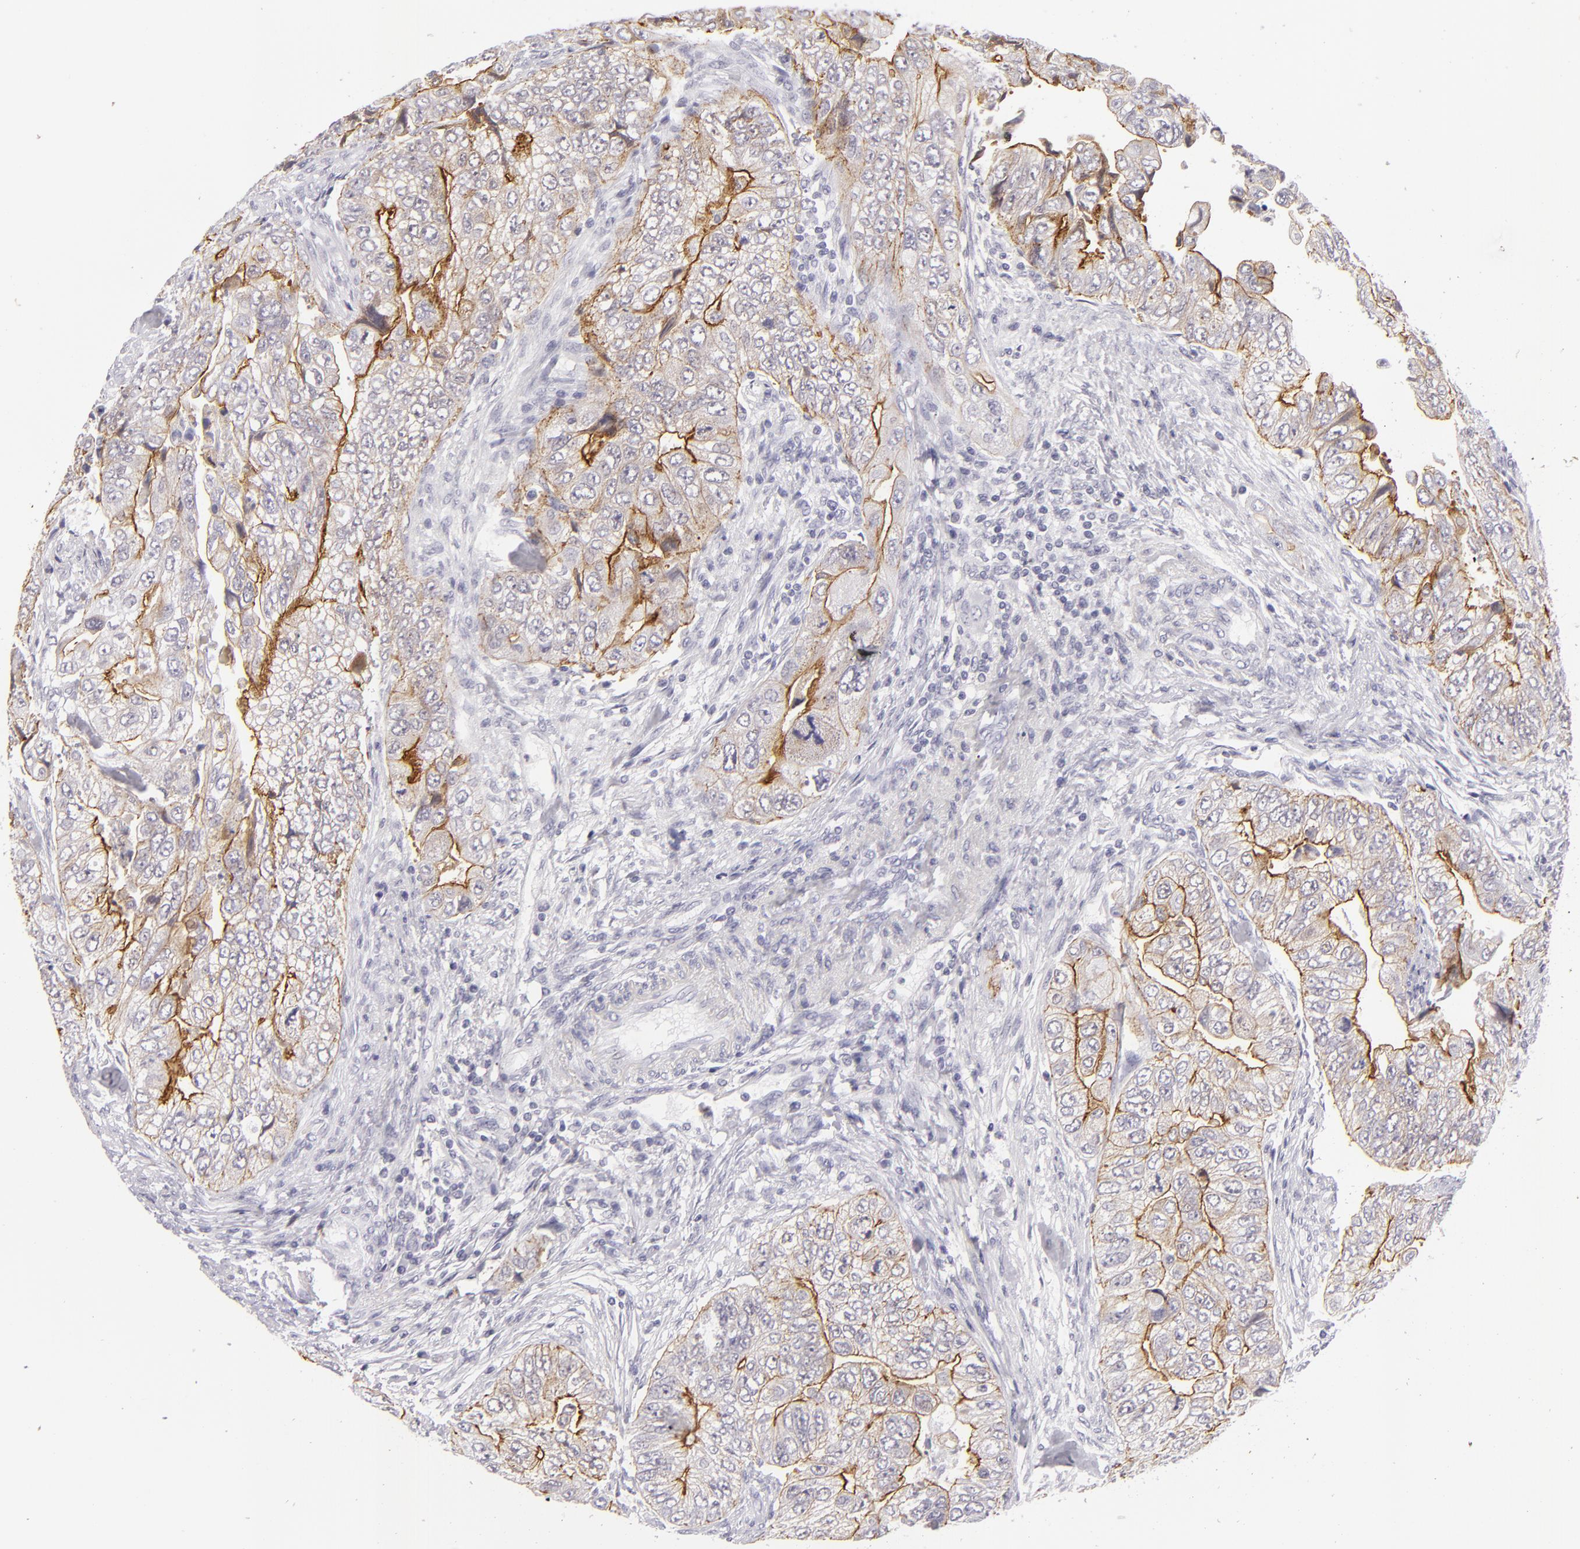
{"staining": {"intensity": "moderate", "quantity": "25%-75%", "location": "cytoplasmic/membranous"}, "tissue": "colorectal cancer", "cell_type": "Tumor cells", "image_type": "cancer", "snomed": [{"axis": "morphology", "description": "Adenocarcinoma, NOS"}, {"axis": "topography", "description": "Colon"}], "caption": "This image shows IHC staining of adenocarcinoma (colorectal), with medium moderate cytoplasmic/membranous staining in about 25%-75% of tumor cells.", "gene": "VIL1", "patient": {"sex": "female", "age": 11}}